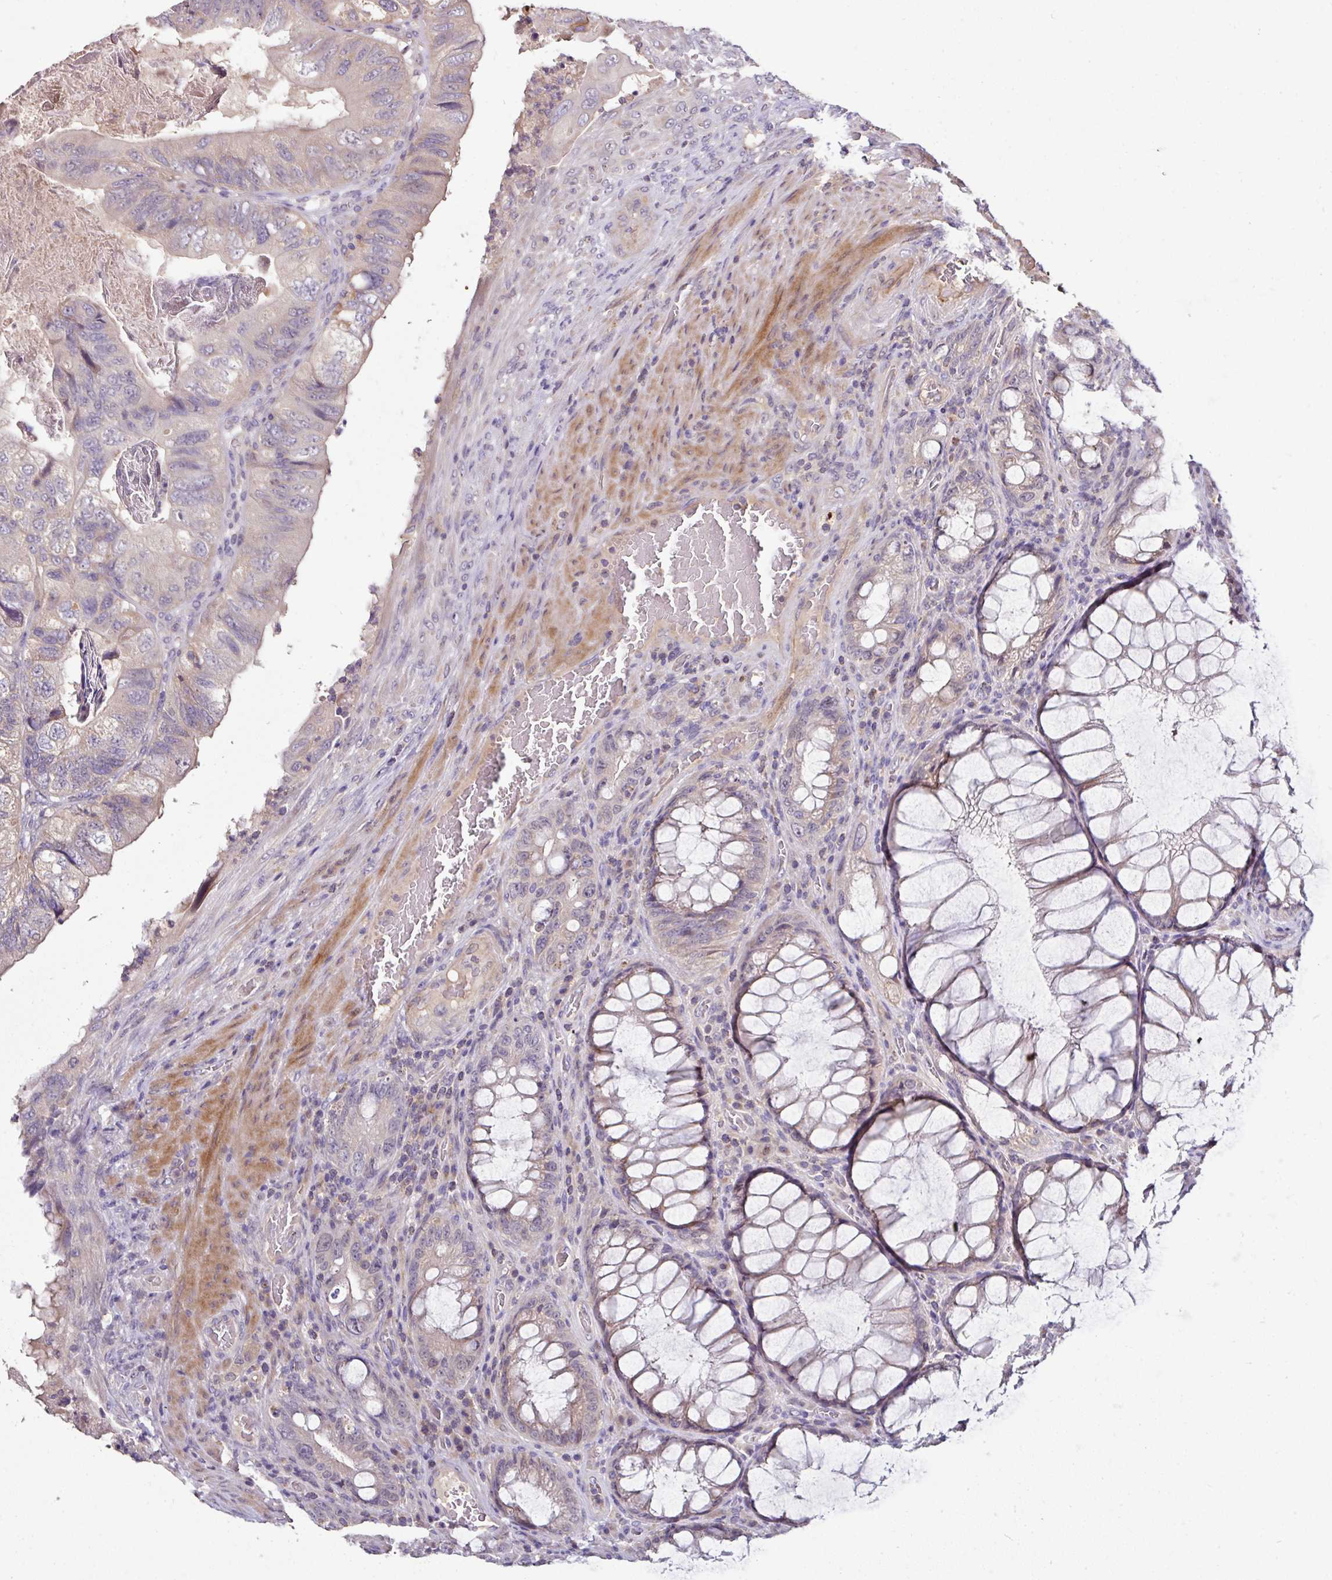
{"staining": {"intensity": "negative", "quantity": "none", "location": "none"}, "tissue": "colorectal cancer", "cell_type": "Tumor cells", "image_type": "cancer", "snomed": [{"axis": "morphology", "description": "Adenocarcinoma, NOS"}, {"axis": "topography", "description": "Rectum"}], "caption": "The image demonstrates no significant staining in tumor cells of colorectal cancer (adenocarcinoma).", "gene": "AEBP2", "patient": {"sex": "male", "age": 63}}